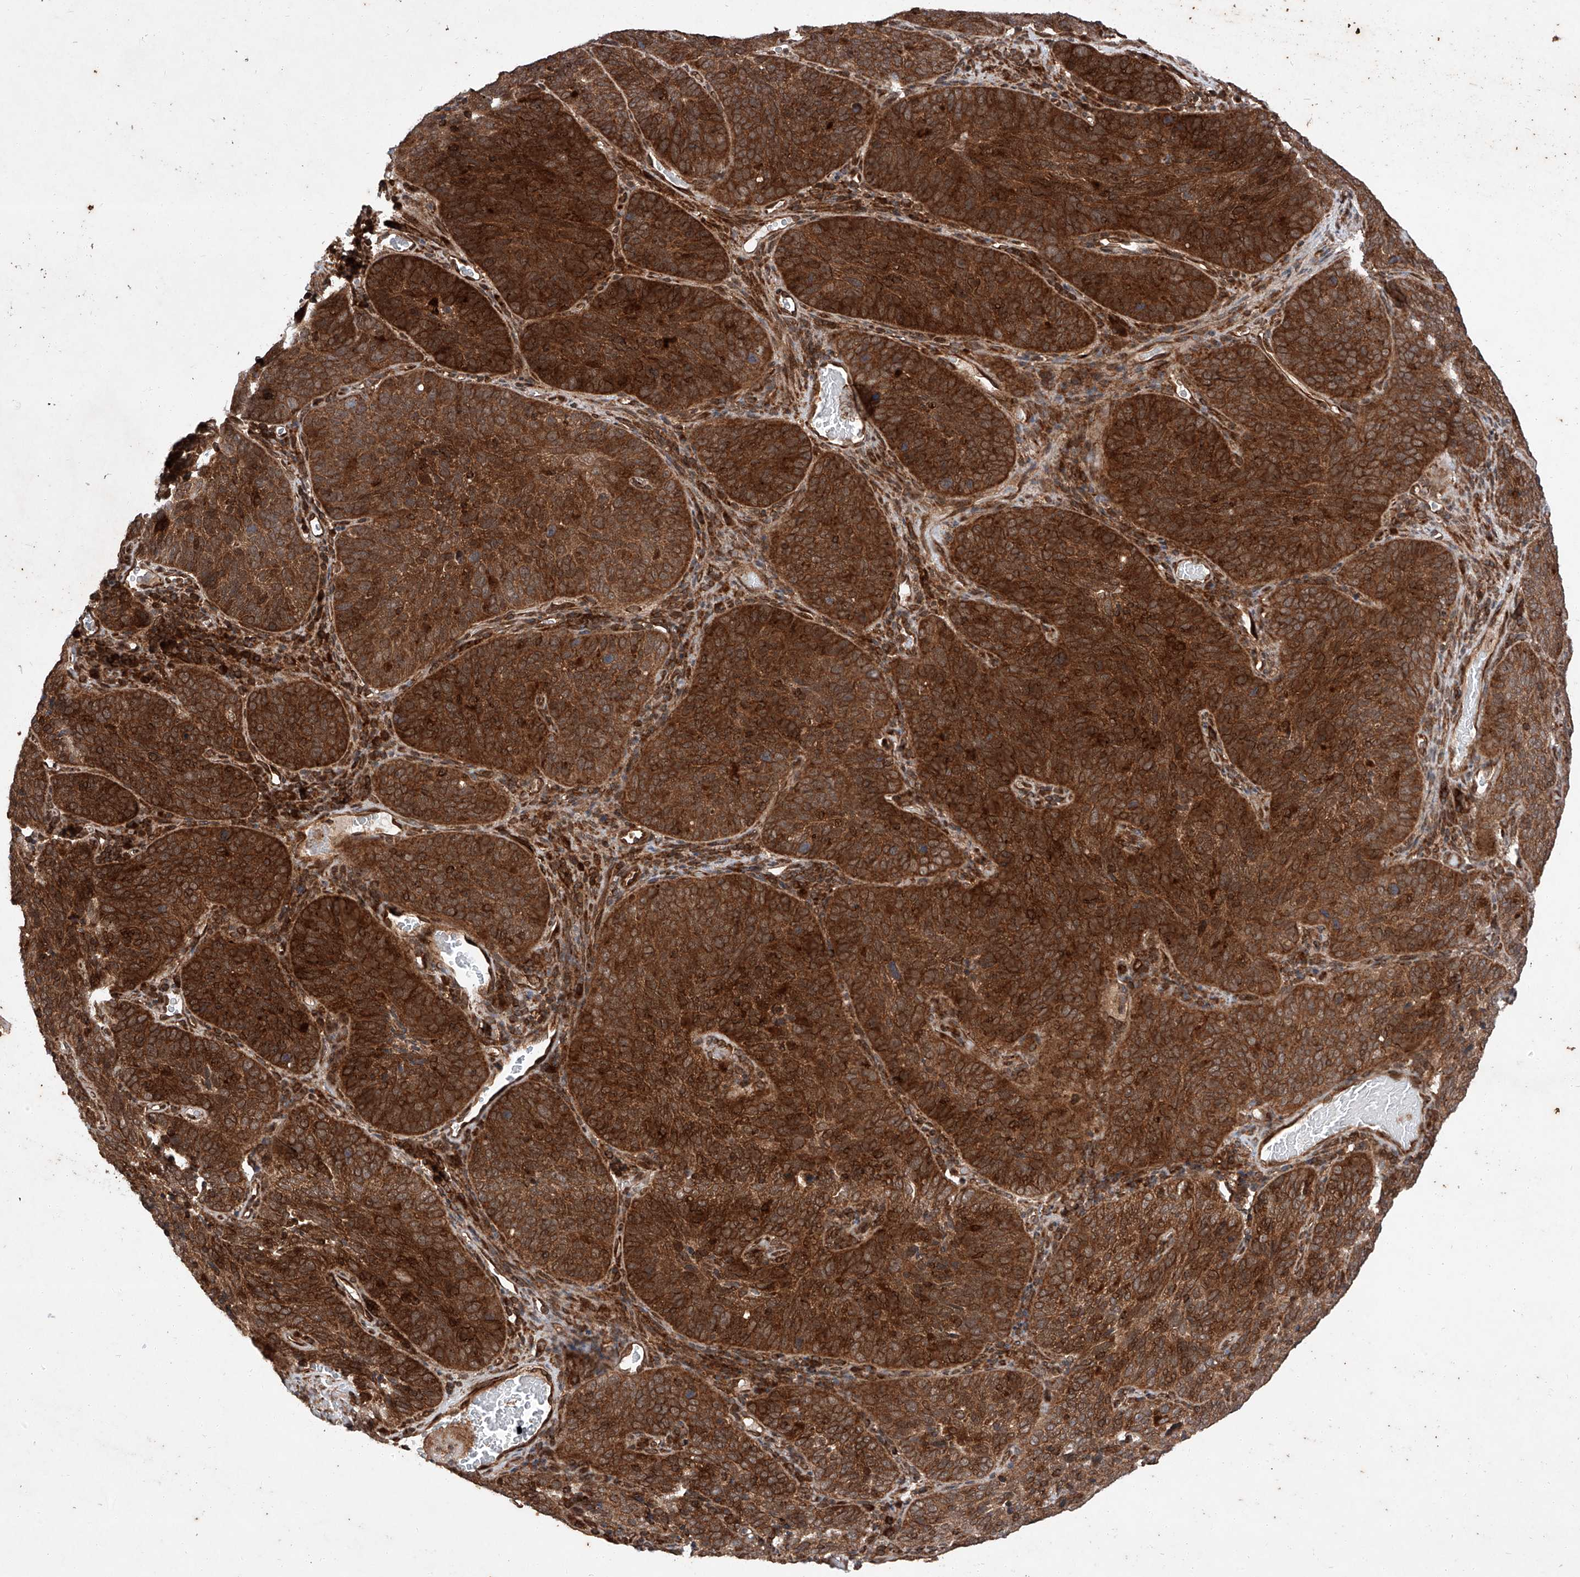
{"staining": {"intensity": "strong", "quantity": ">75%", "location": "cytoplasmic/membranous"}, "tissue": "cervical cancer", "cell_type": "Tumor cells", "image_type": "cancer", "snomed": [{"axis": "morphology", "description": "Squamous cell carcinoma, NOS"}, {"axis": "topography", "description": "Cervix"}], "caption": "Tumor cells demonstrate high levels of strong cytoplasmic/membranous positivity in about >75% of cells in cervical cancer. The protein of interest is stained brown, and the nuclei are stained in blue (DAB IHC with brightfield microscopy, high magnification).", "gene": "ZFP28", "patient": {"sex": "female", "age": 60}}